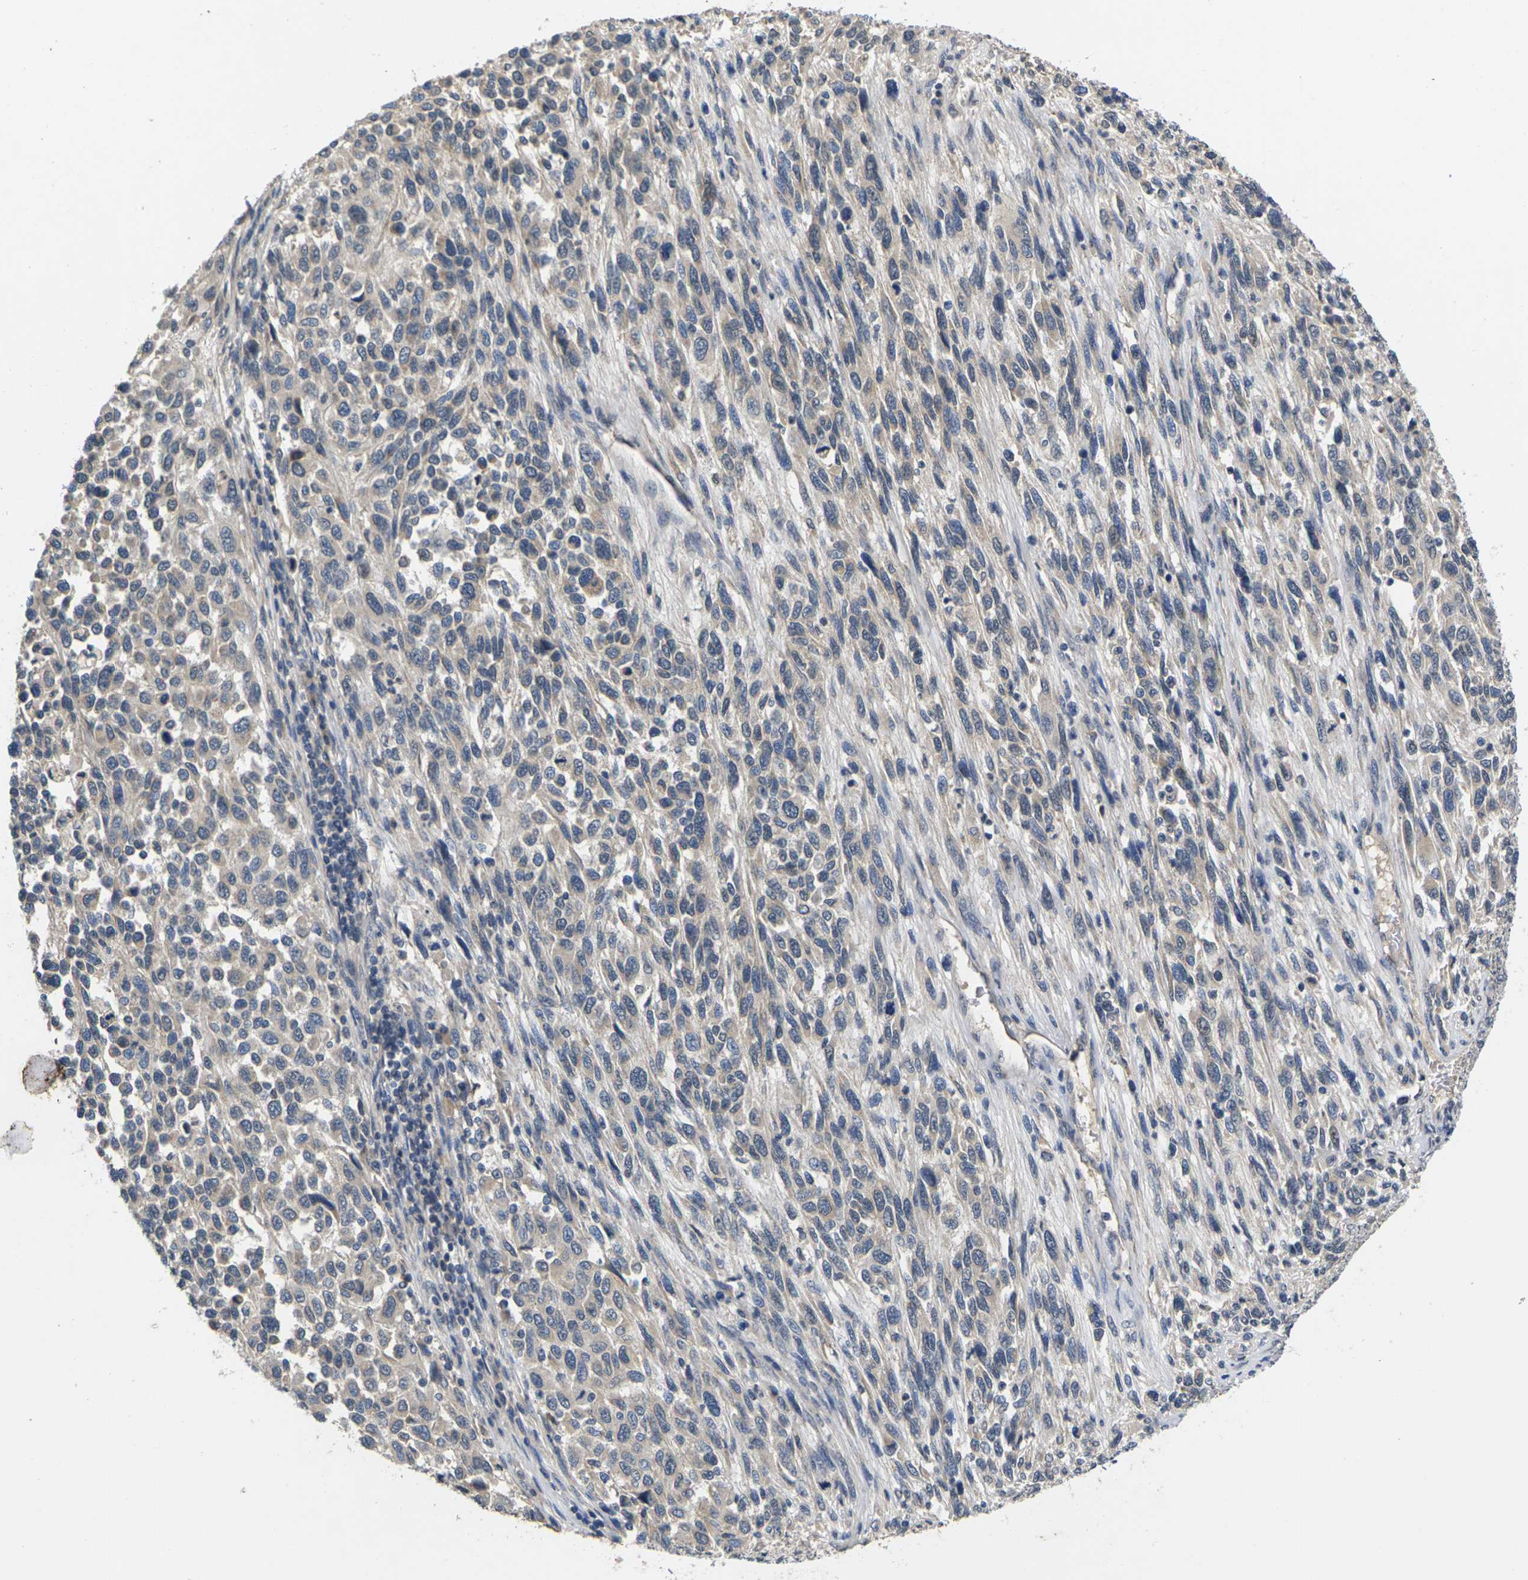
{"staining": {"intensity": "negative", "quantity": "none", "location": "none"}, "tissue": "melanoma", "cell_type": "Tumor cells", "image_type": "cancer", "snomed": [{"axis": "morphology", "description": "Malignant melanoma, Metastatic site"}, {"axis": "topography", "description": "Lymph node"}], "caption": "IHC of human malignant melanoma (metastatic site) reveals no positivity in tumor cells. The staining was performed using DAB to visualize the protein expression in brown, while the nuclei were stained in blue with hematoxylin (Magnification: 20x).", "gene": "SLC2A2", "patient": {"sex": "male", "age": 61}}